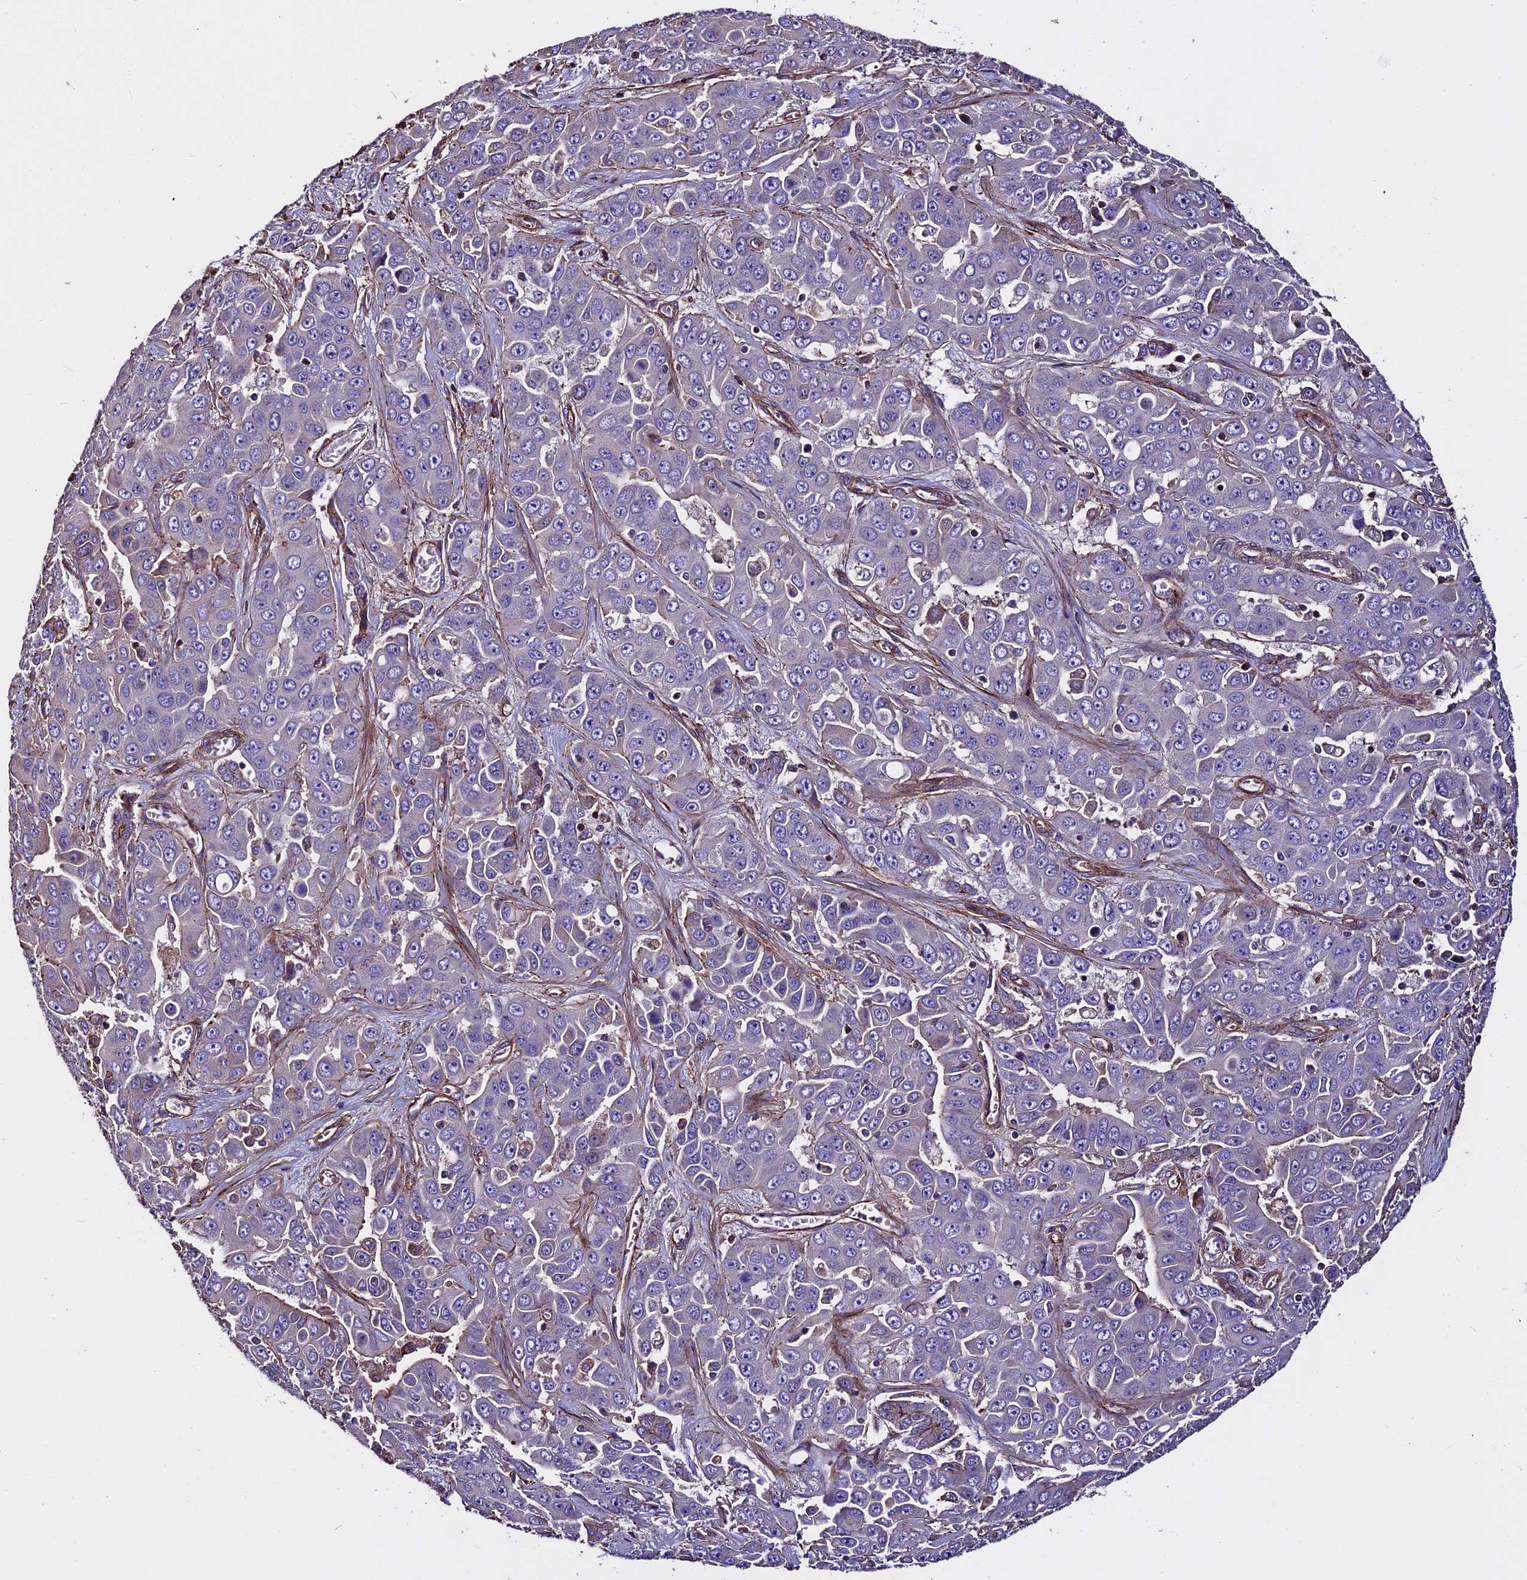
{"staining": {"intensity": "negative", "quantity": "none", "location": "none"}, "tissue": "liver cancer", "cell_type": "Tumor cells", "image_type": "cancer", "snomed": [{"axis": "morphology", "description": "Cholangiocarcinoma"}, {"axis": "topography", "description": "Liver"}], "caption": "High power microscopy photomicrograph of an IHC micrograph of liver cancer (cholangiocarcinoma), revealing no significant staining in tumor cells.", "gene": "EVA1B", "patient": {"sex": "female", "age": 52}}